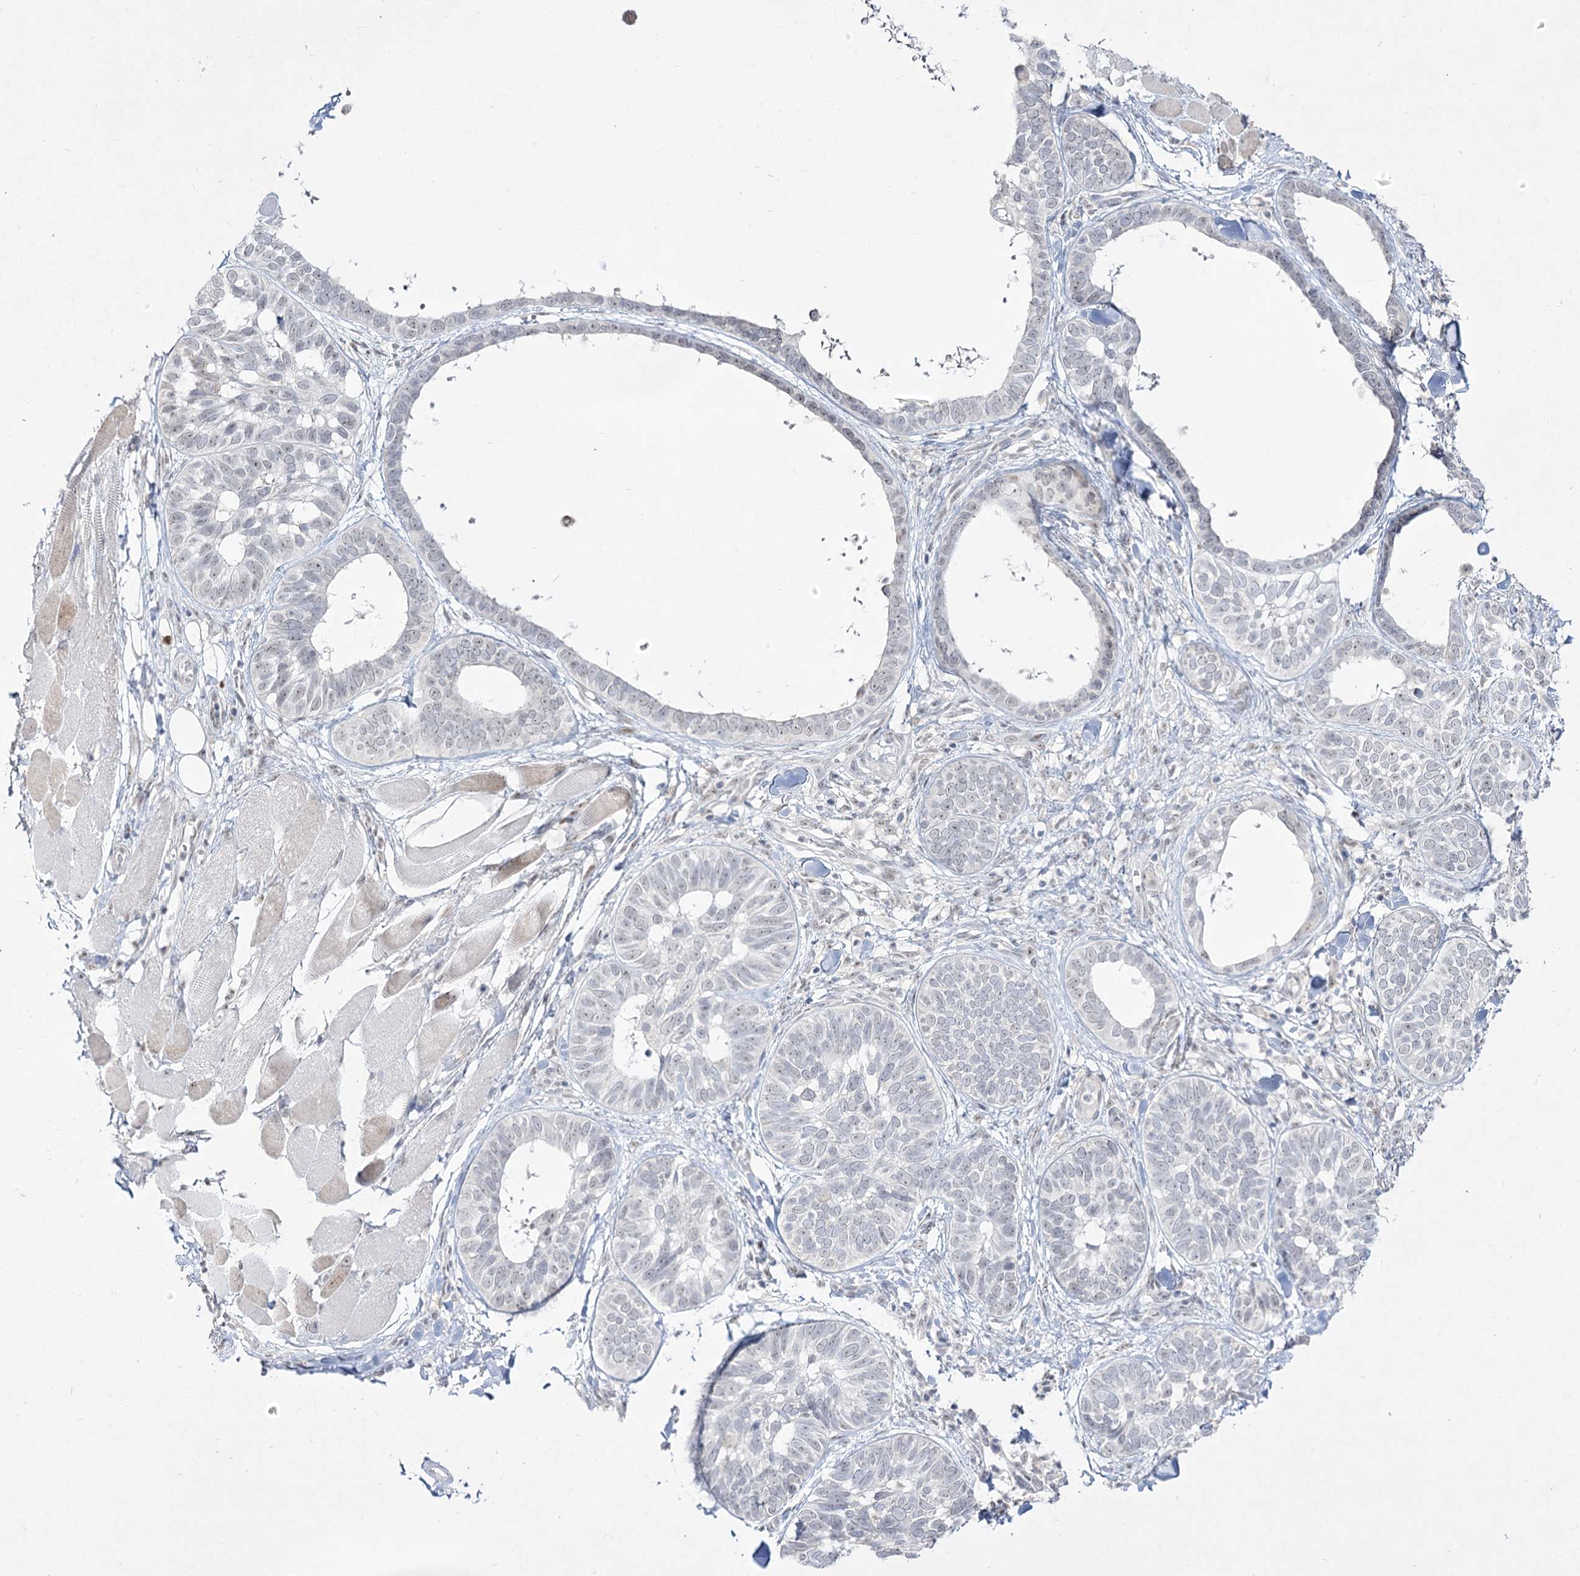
{"staining": {"intensity": "negative", "quantity": "none", "location": "none"}, "tissue": "skin cancer", "cell_type": "Tumor cells", "image_type": "cancer", "snomed": [{"axis": "morphology", "description": "Basal cell carcinoma"}, {"axis": "topography", "description": "Skin"}], "caption": "A photomicrograph of human basal cell carcinoma (skin) is negative for staining in tumor cells. (IHC, brightfield microscopy, high magnification).", "gene": "DDX50", "patient": {"sex": "male", "age": 62}}